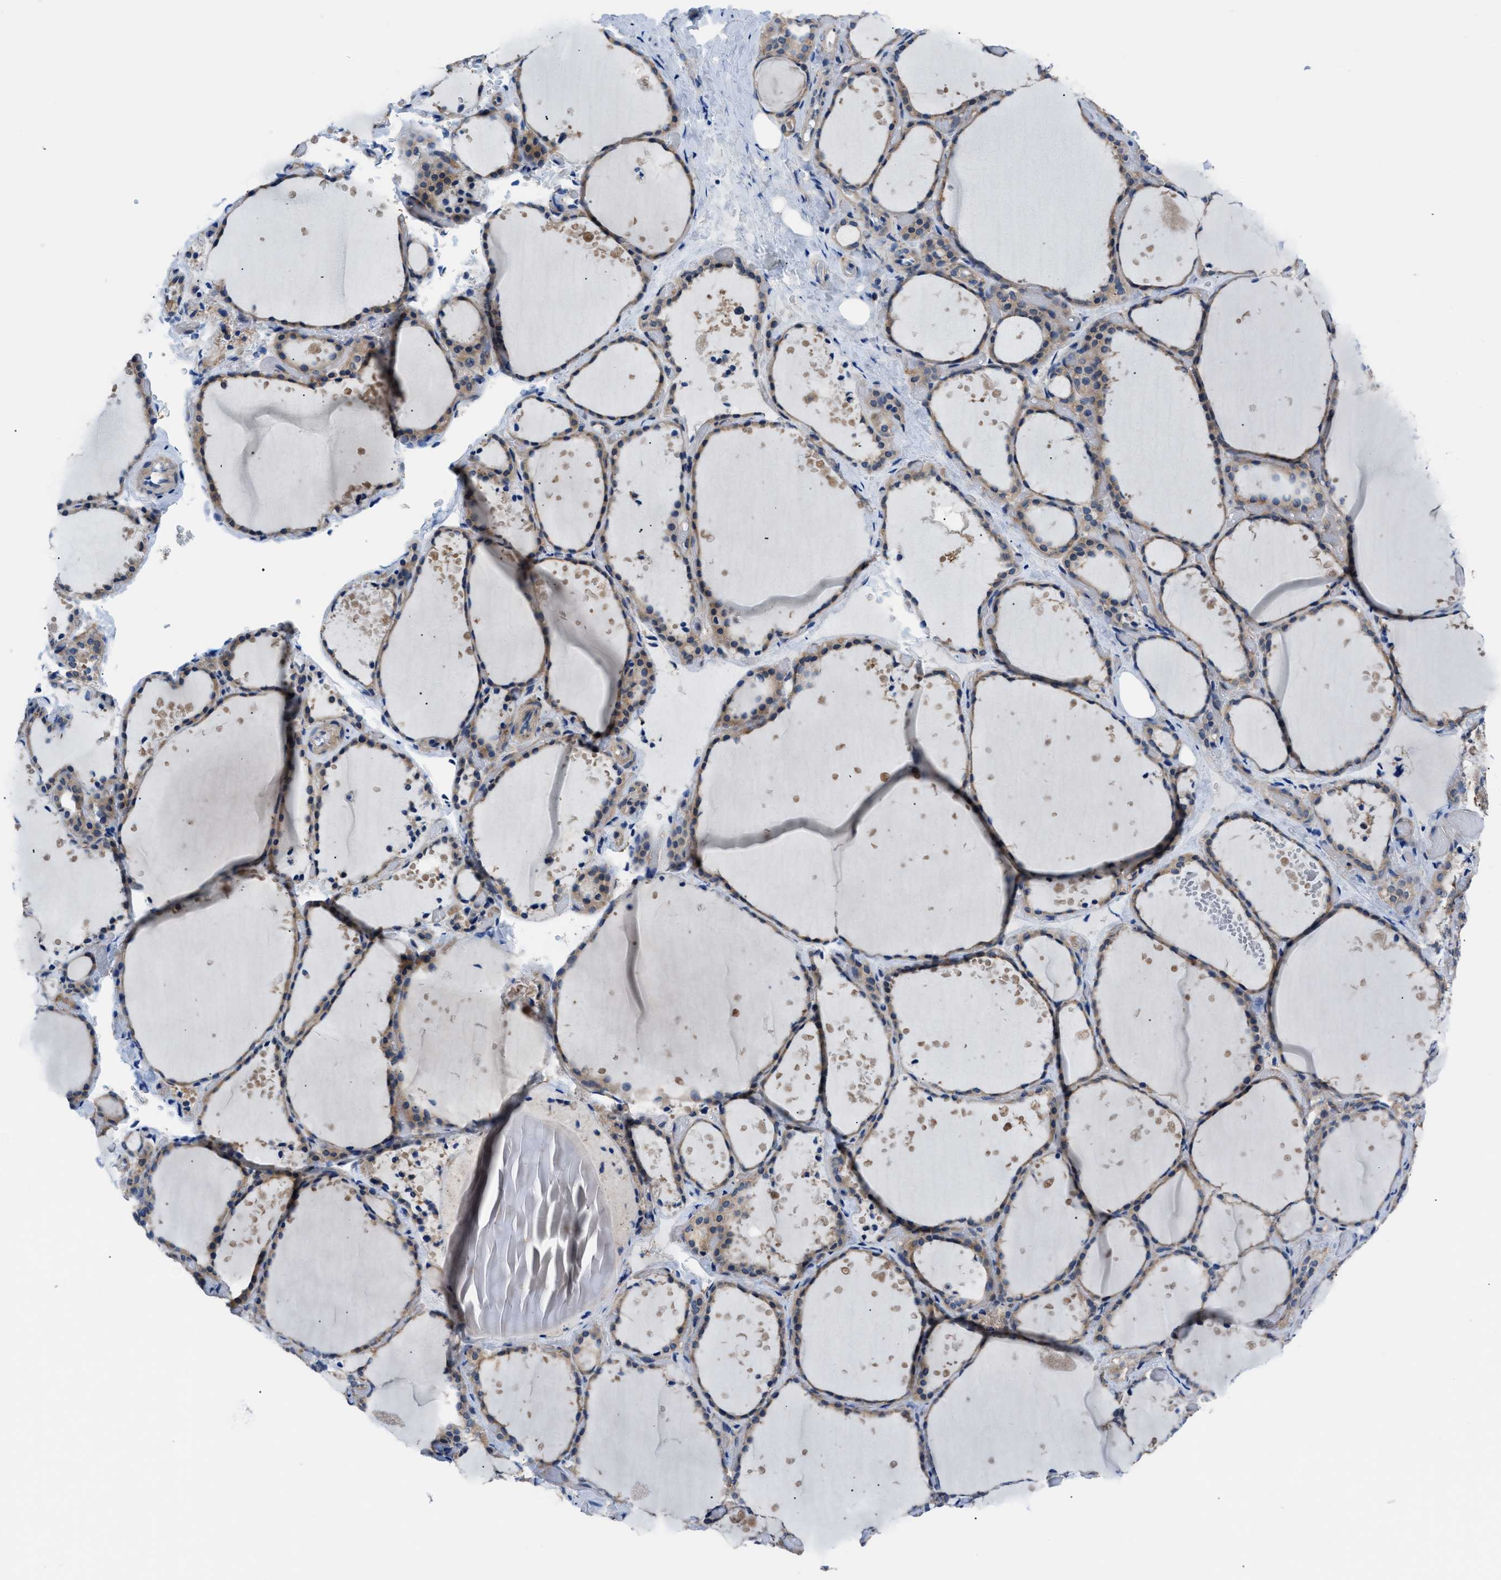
{"staining": {"intensity": "moderate", "quantity": "25%-75%", "location": "cytoplasmic/membranous"}, "tissue": "thyroid gland", "cell_type": "Glandular cells", "image_type": "normal", "snomed": [{"axis": "morphology", "description": "Normal tissue, NOS"}, {"axis": "topography", "description": "Thyroid gland"}], "caption": "This histopathology image demonstrates IHC staining of normal thyroid gland, with medium moderate cytoplasmic/membranous staining in about 25%-75% of glandular cells.", "gene": "TMEM45B", "patient": {"sex": "female", "age": 44}}